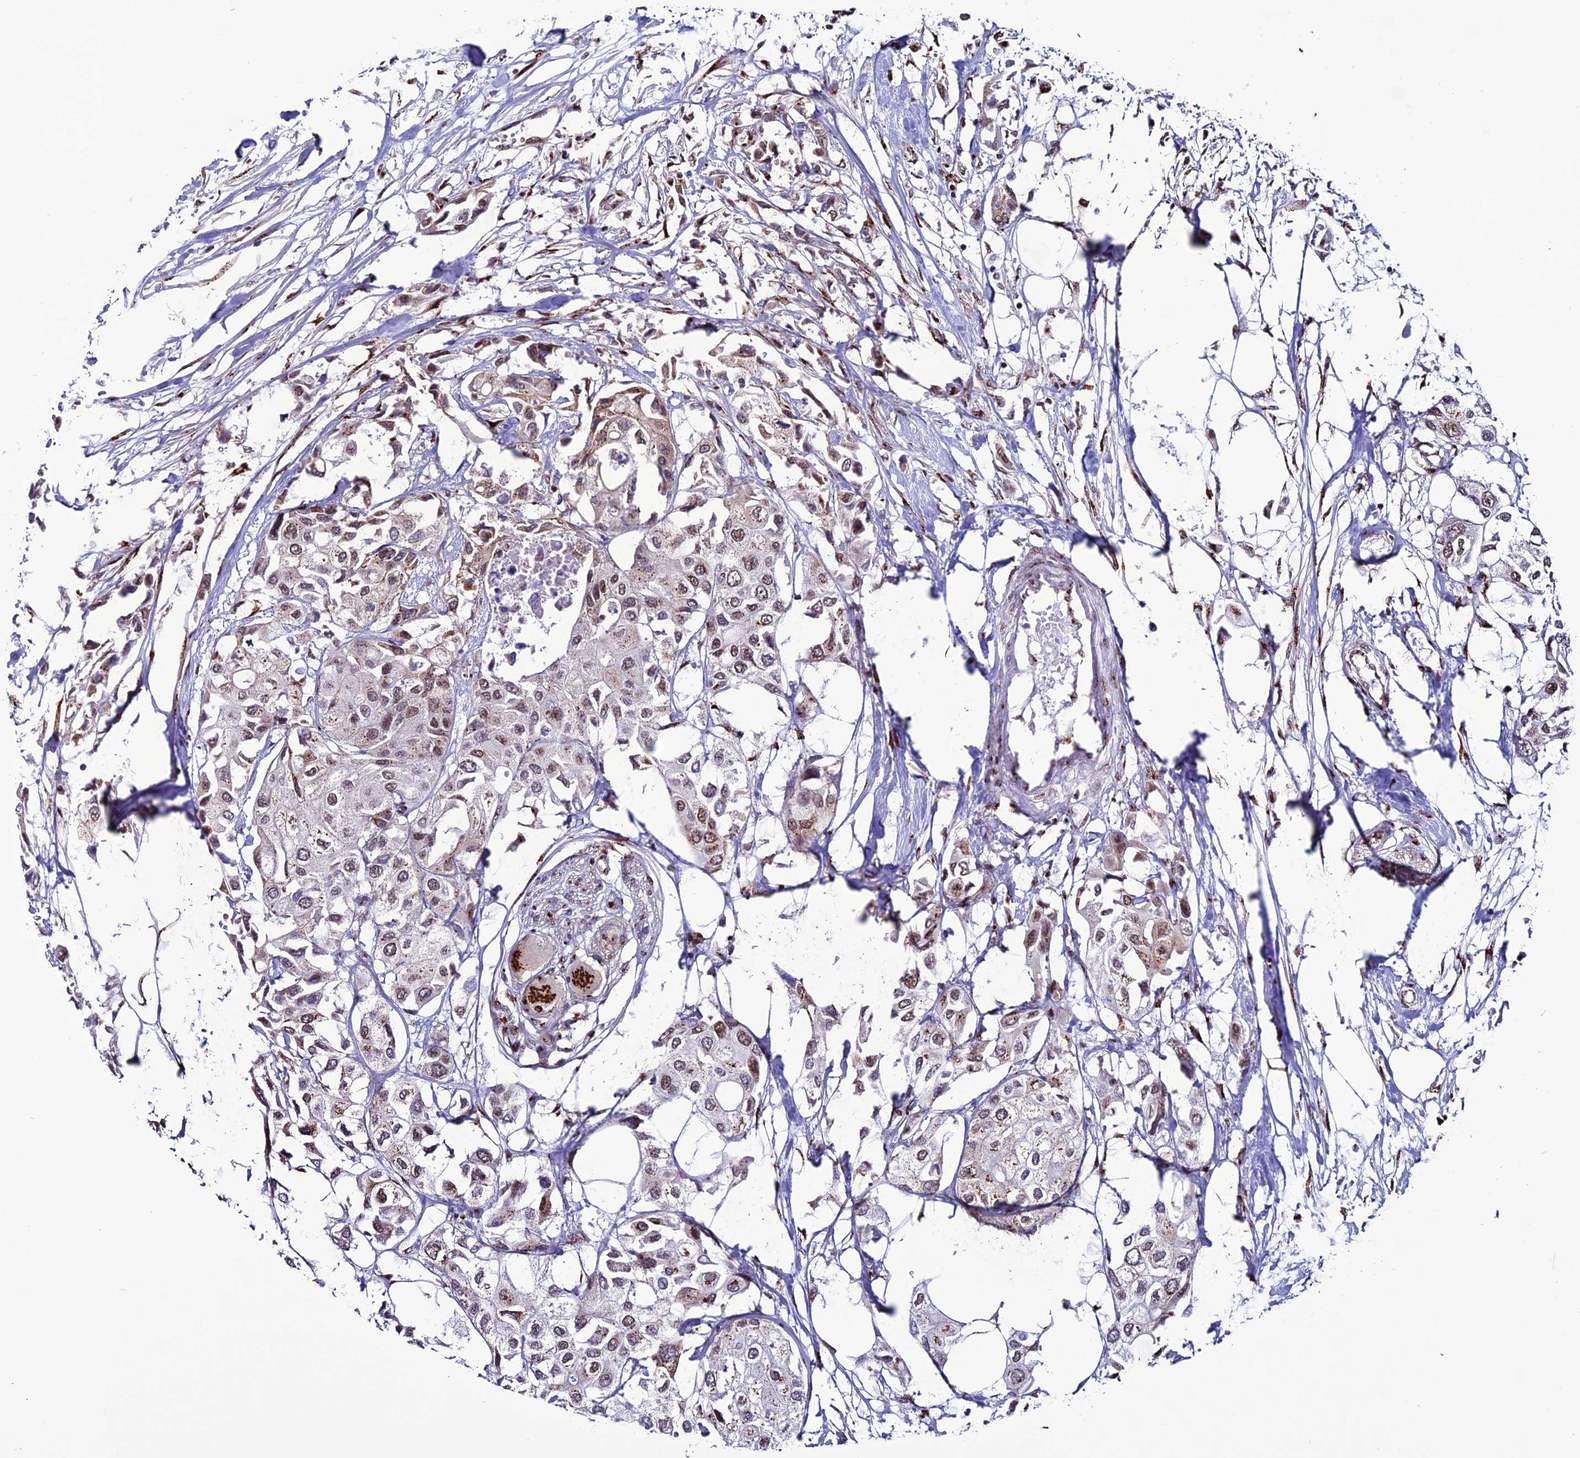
{"staining": {"intensity": "moderate", "quantity": ">75%", "location": "cytoplasmic/membranous,nuclear"}, "tissue": "urothelial cancer", "cell_type": "Tumor cells", "image_type": "cancer", "snomed": [{"axis": "morphology", "description": "Urothelial carcinoma, High grade"}, {"axis": "topography", "description": "Urinary bladder"}], "caption": "Protein staining demonstrates moderate cytoplasmic/membranous and nuclear staining in approximately >75% of tumor cells in urothelial cancer. (IHC, brightfield microscopy, high magnification).", "gene": "PLEKHA4", "patient": {"sex": "male", "age": 64}}